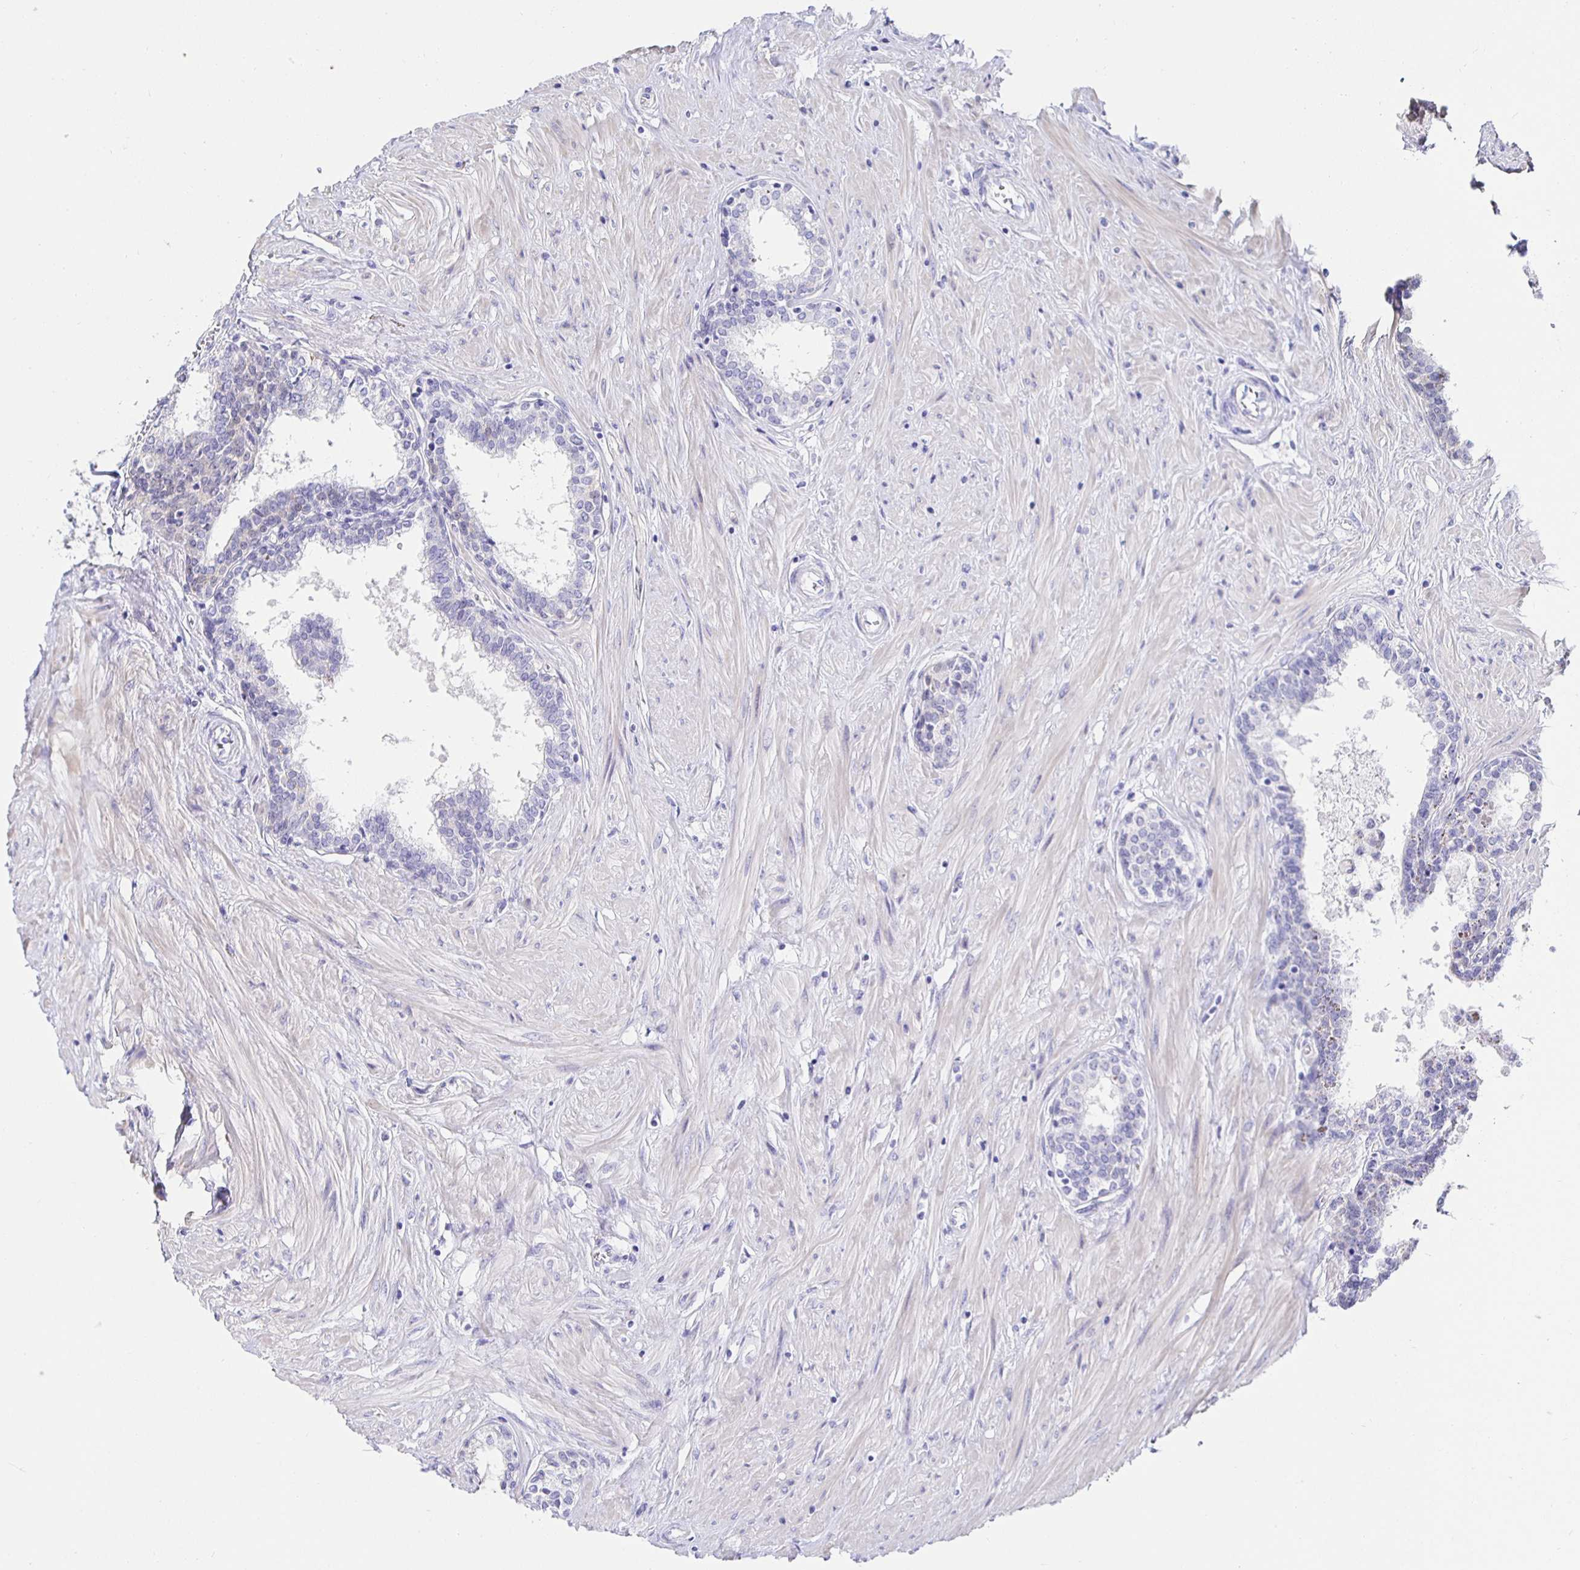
{"staining": {"intensity": "negative", "quantity": "none", "location": "none"}, "tissue": "prostate", "cell_type": "Glandular cells", "image_type": "normal", "snomed": [{"axis": "morphology", "description": "Normal tissue, NOS"}, {"axis": "topography", "description": "Prostate"}], "caption": "This is an immunohistochemistry (IHC) photomicrograph of normal prostate. There is no staining in glandular cells.", "gene": "HSPA4L", "patient": {"sex": "male", "age": 55}}